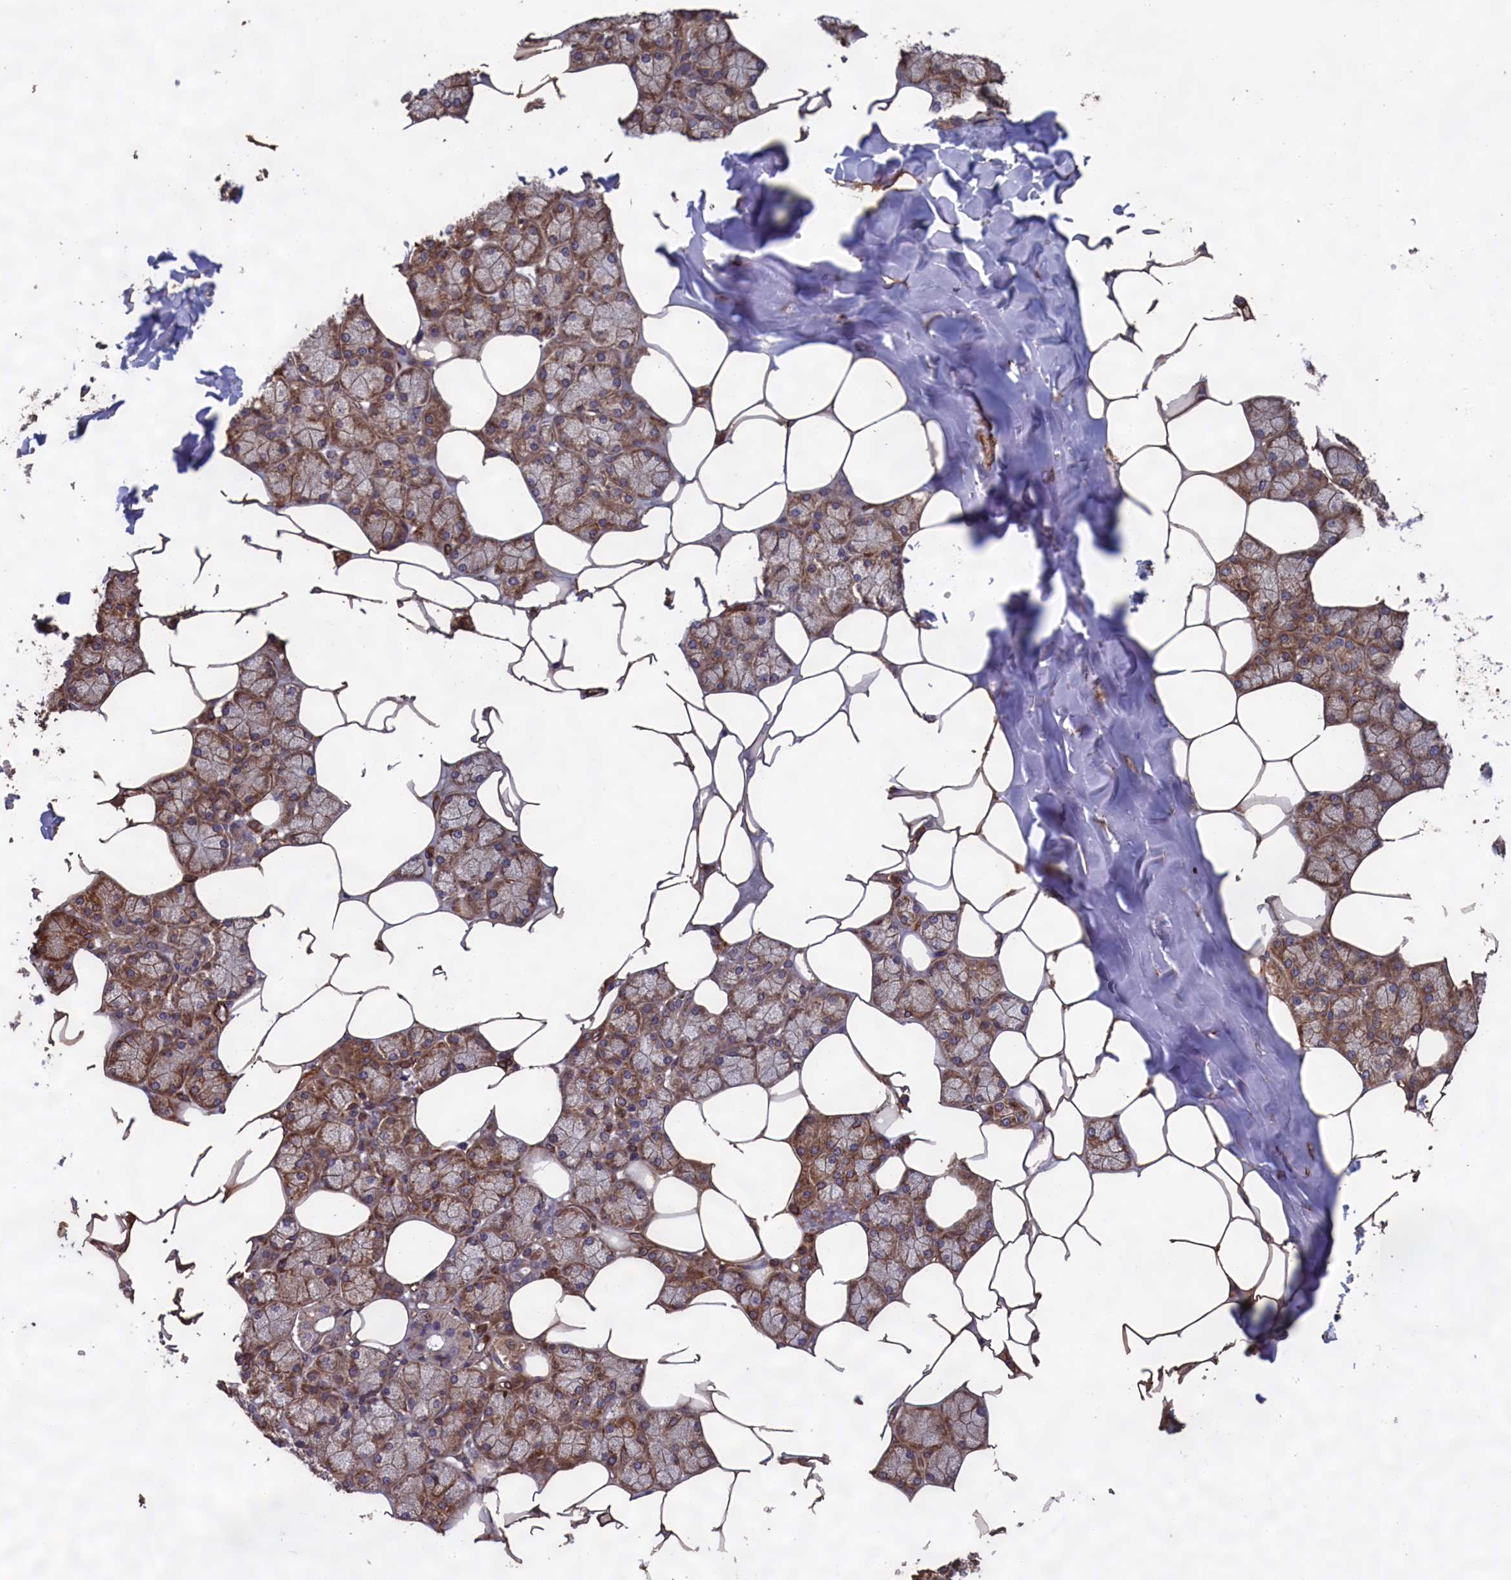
{"staining": {"intensity": "strong", "quantity": "25%-75%", "location": "cytoplasmic/membranous"}, "tissue": "salivary gland", "cell_type": "Glandular cells", "image_type": "normal", "snomed": [{"axis": "morphology", "description": "Normal tissue, NOS"}, {"axis": "topography", "description": "Salivary gland"}], "caption": "Immunohistochemical staining of unremarkable salivary gland displays strong cytoplasmic/membranous protein staining in about 25%-75% of glandular cells. (Brightfield microscopy of DAB IHC at high magnification).", "gene": "CCDC124", "patient": {"sex": "male", "age": 62}}